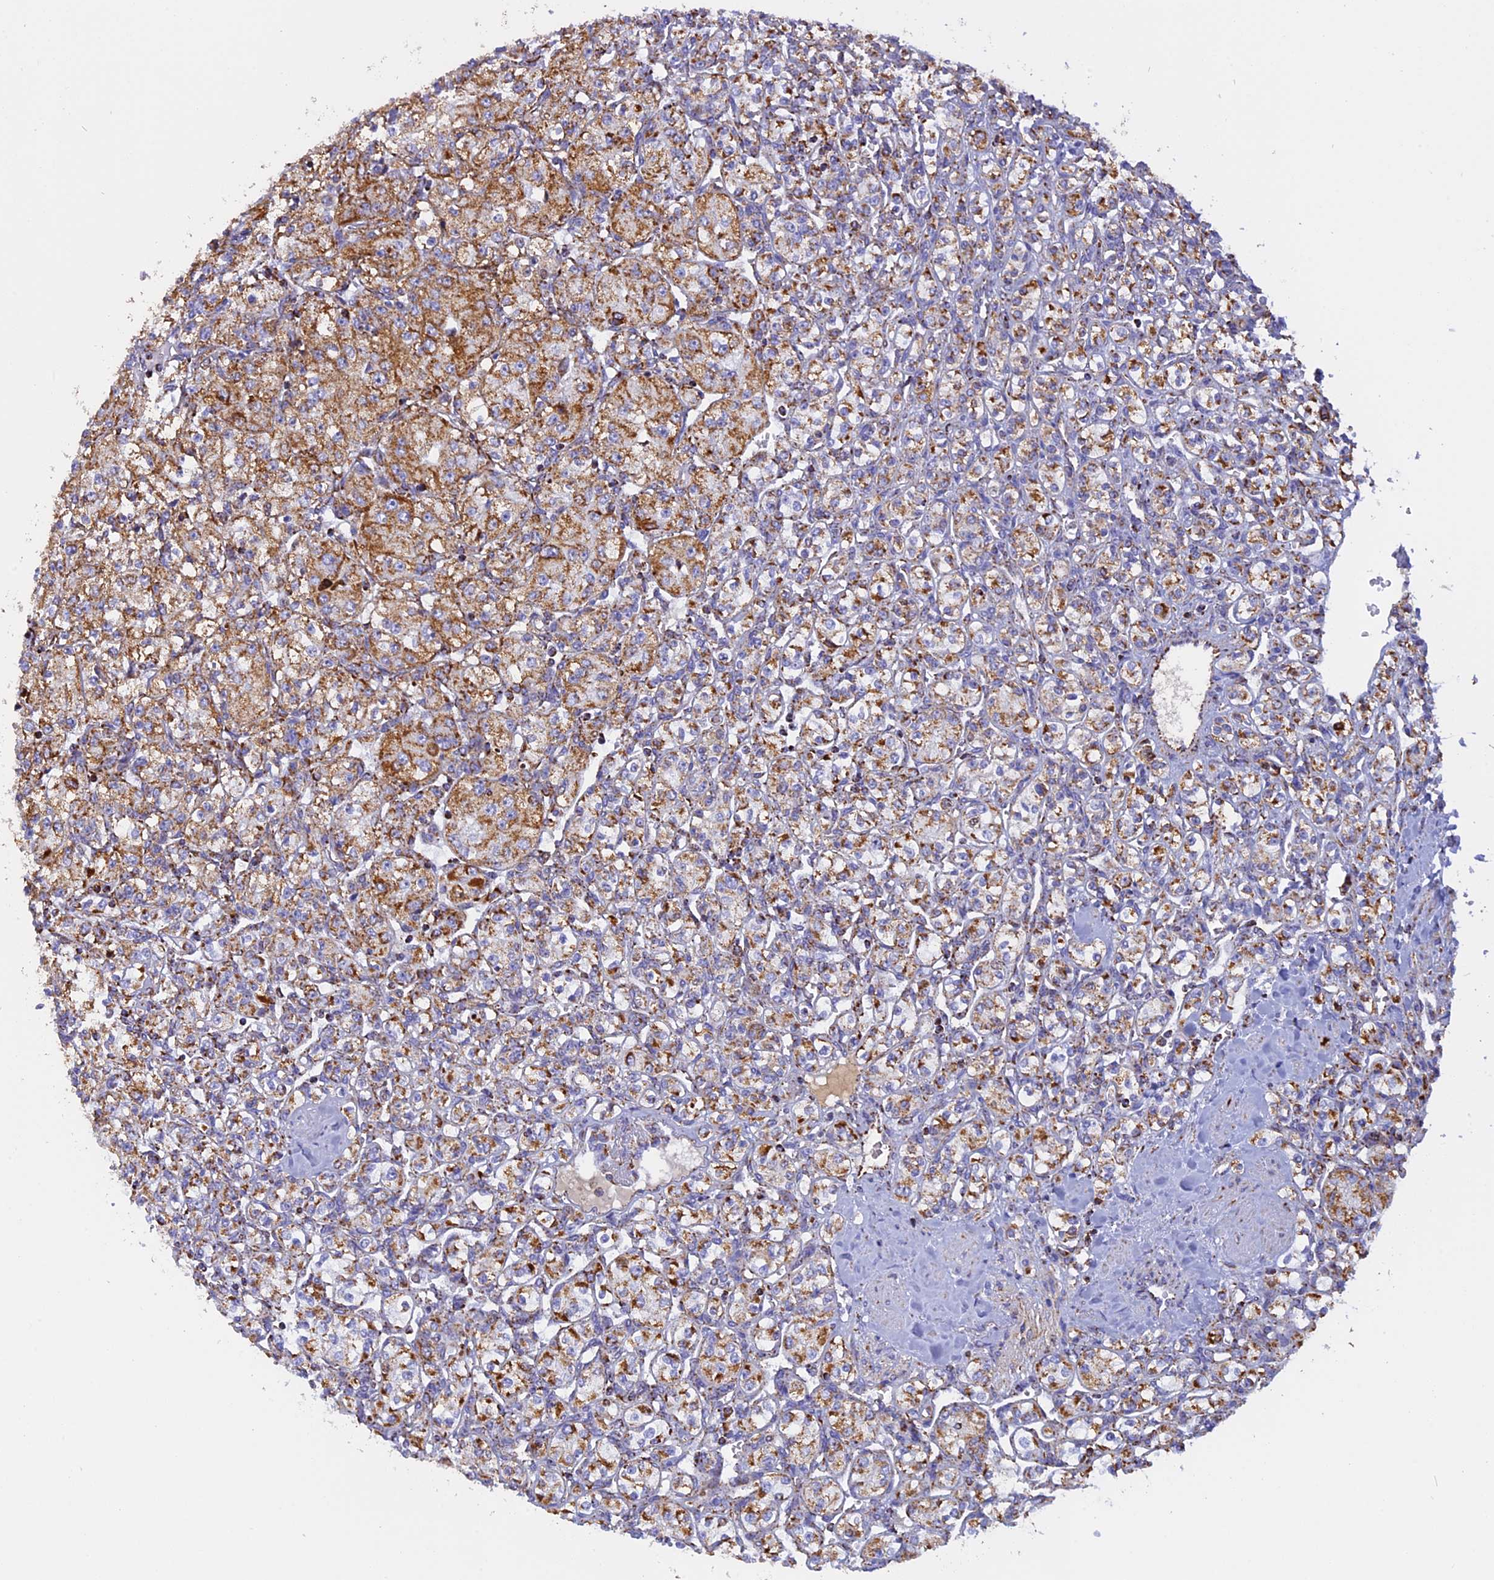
{"staining": {"intensity": "moderate", "quantity": ">75%", "location": "cytoplasmic/membranous"}, "tissue": "renal cancer", "cell_type": "Tumor cells", "image_type": "cancer", "snomed": [{"axis": "morphology", "description": "Adenocarcinoma, NOS"}, {"axis": "topography", "description": "Kidney"}], "caption": "This histopathology image reveals renal adenocarcinoma stained with immunohistochemistry to label a protein in brown. The cytoplasmic/membranous of tumor cells show moderate positivity for the protein. Nuclei are counter-stained blue.", "gene": "KCNG1", "patient": {"sex": "male", "age": 77}}